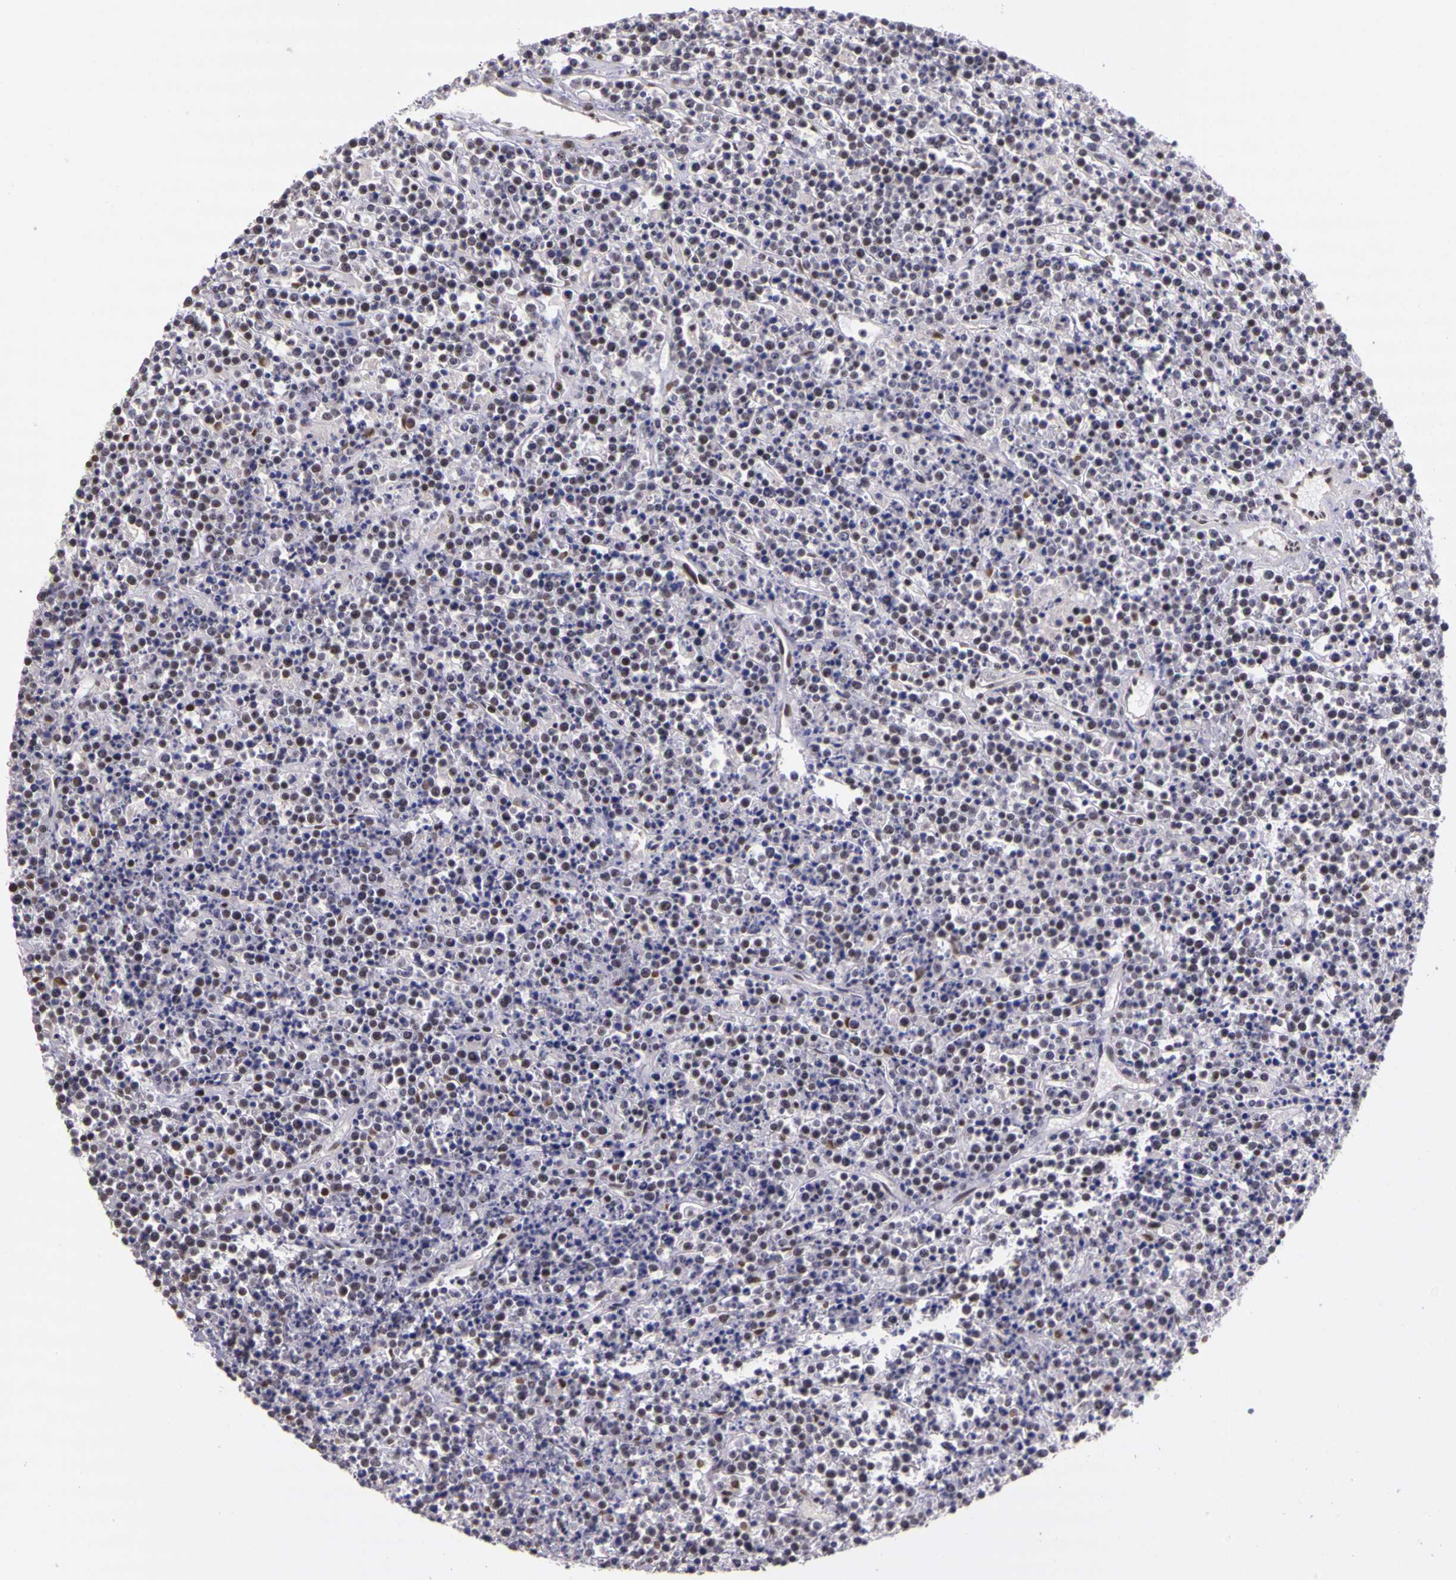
{"staining": {"intensity": "weak", "quantity": "25%-75%", "location": "nuclear"}, "tissue": "lymphoma", "cell_type": "Tumor cells", "image_type": "cancer", "snomed": [{"axis": "morphology", "description": "Malignant lymphoma, non-Hodgkin's type, High grade"}, {"axis": "topography", "description": "Ovary"}], "caption": "An image of lymphoma stained for a protein displays weak nuclear brown staining in tumor cells. Immunohistochemistry stains the protein of interest in brown and the nuclei are stained blue.", "gene": "WDR13", "patient": {"sex": "female", "age": 56}}